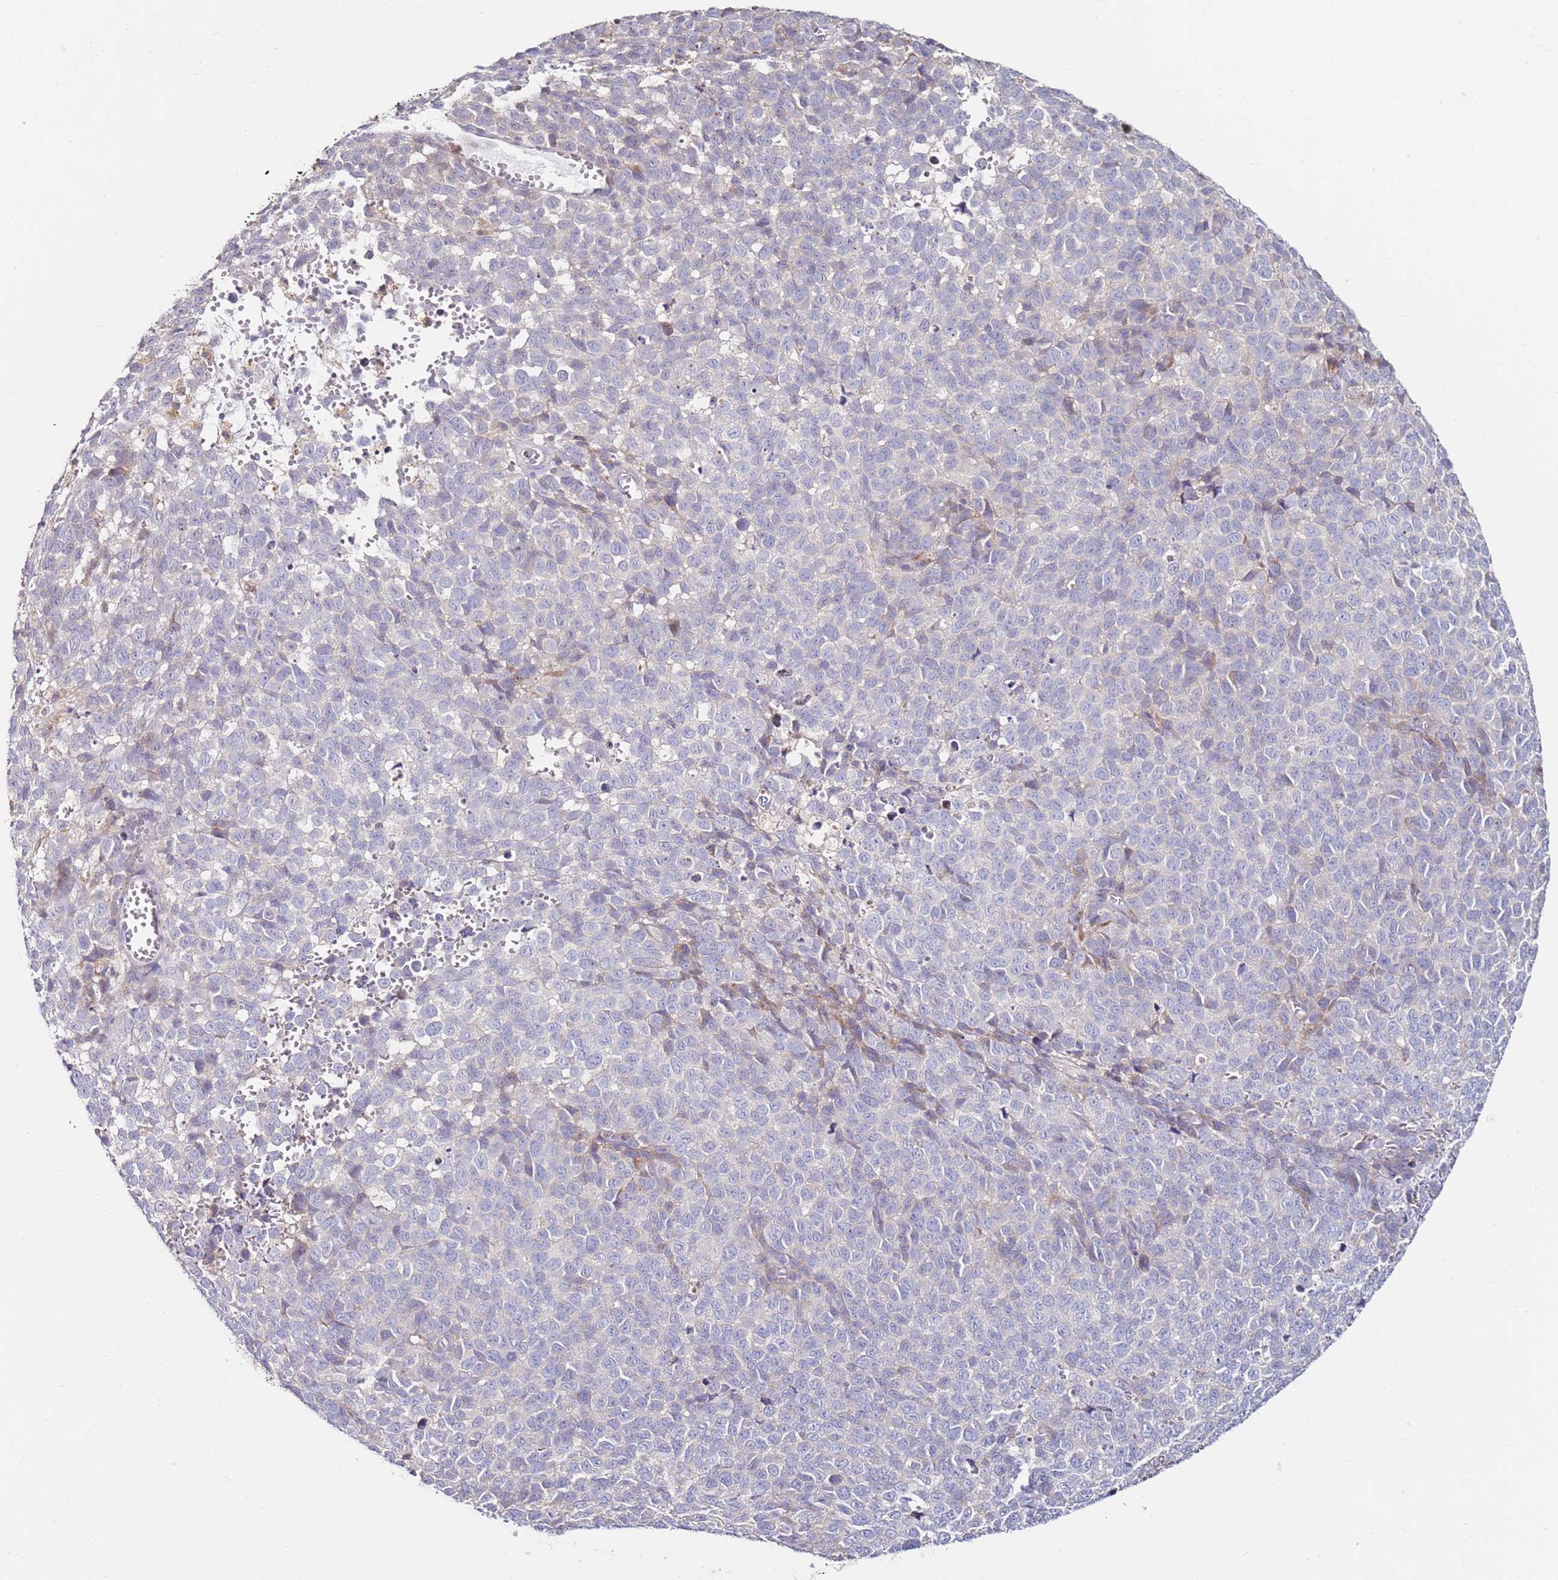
{"staining": {"intensity": "negative", "quantity": "none", "location": "none"}, "tissue": "melanoma", "cell_type": "Tumor cells", "image_type": "cancer", "snomed": [{"axis": "morphology", "description": "Malignant melanoma, NOS"}, {"axis": "topography", "description": "Nose, NOS"}], "caption": "Melanoma was stained to show a protein in brown. There is no significant expression in tumor cells.", "gene": "CNOT9", "patient": {"sex": "female", "age": 48}}